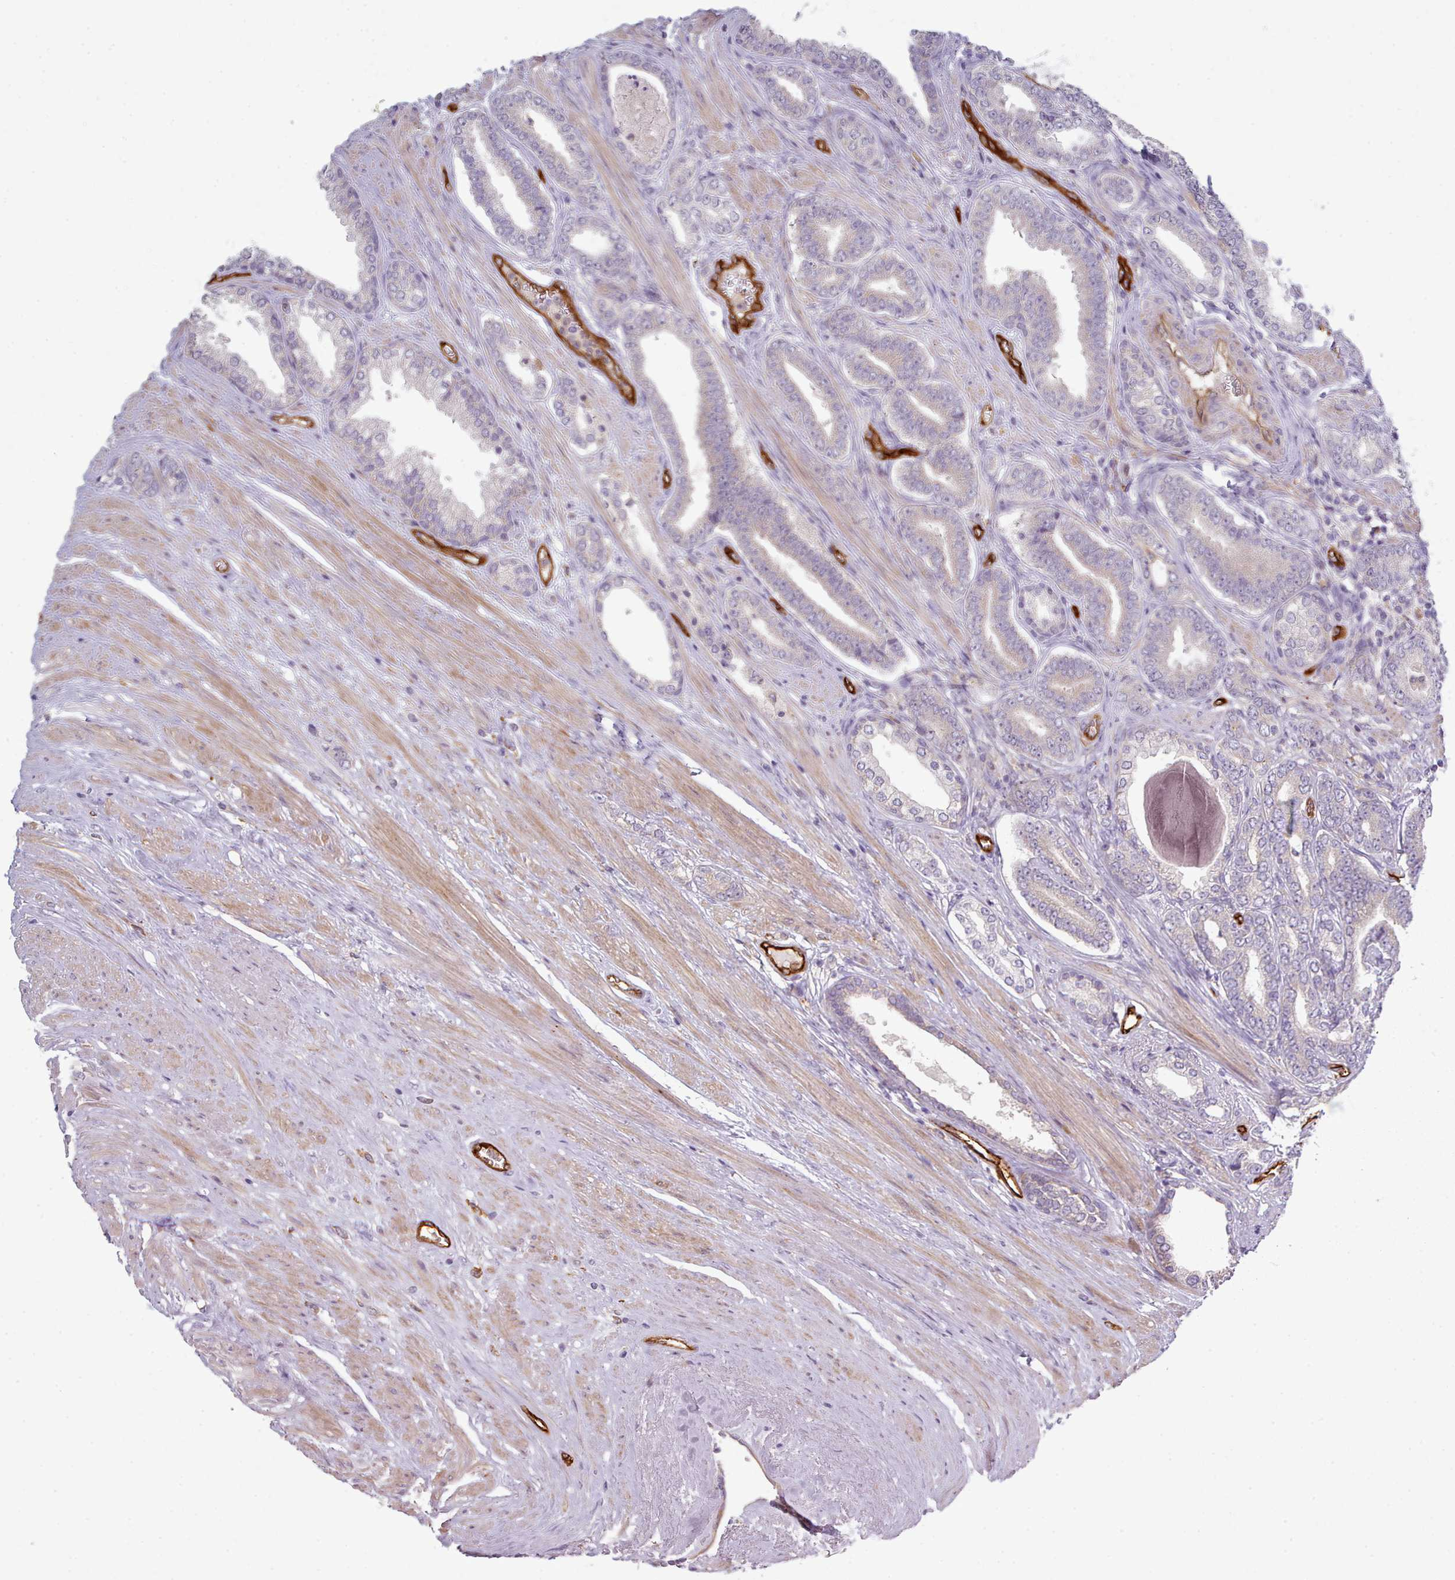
{"staining": {"intensity": "negative", "quantity": "none", "location": "none"}, "tissue": "prostate cancer", "cell_type": "Tumor cells", "image_type": "cancer", "snomed": [{"axis": "morphology", "description": "Adenocarcinoma, NOS"}, {"axis": "topography", "description": "Prostate and seminal vesicle, NOS"}], "caption": "Adenocarcinoma (prostate) stained for a protein using immunohistochemistry (IHC) exhibits no positivity tumor cells.", "gene": "CD300LF", "patient": {"sex": "male", "age": 76}}